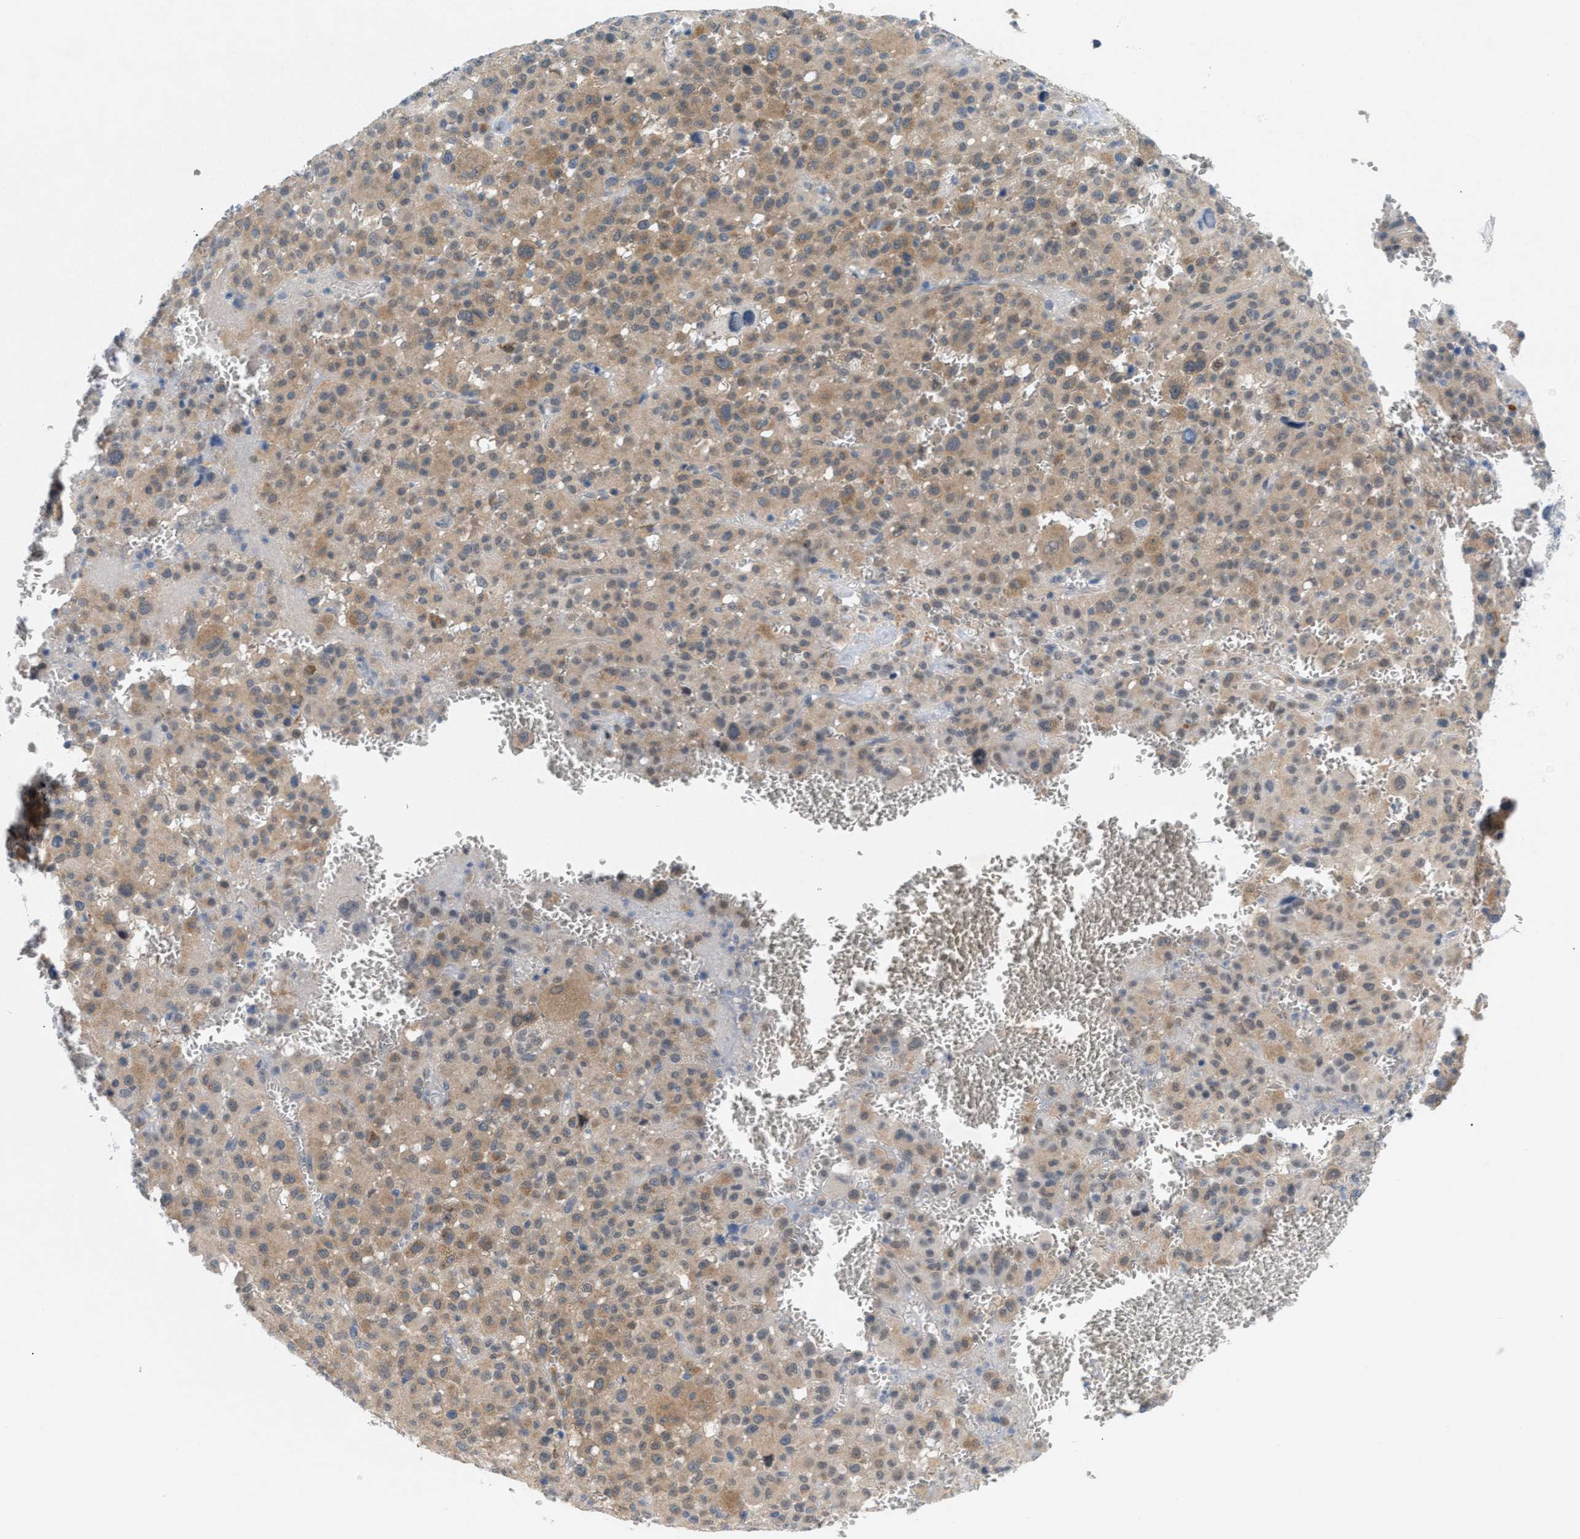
{"staining": {"intensity": "weak", "quantity": ">75%", "location": "cytoplasmic/membranous"}, "tissue": "melanoma", "cell_type": "Tumor cells", "image_type": "cancer", "snomed": [{"axis": "morphology", "description": "Malignant melanoma, Metastatic site"}, {"axis": "topography", "description": "Skin"}], "caption": "Immunohistochemistry (DAB (3,3'-diaminobenzidine)) staining of malignant melanoma (metastatic site) demonstrates weak cytoplasmic/membranous protein staining in about >75% of tumor cells. The staining is performed using DAB (3,3'-diaminobenzidine) brown chromogen to label protein expression. The nuclei are counter-stained blue using hematoxylin.", "gene": "WIPI2", "patient": {"sex": "female", "age": 74}}